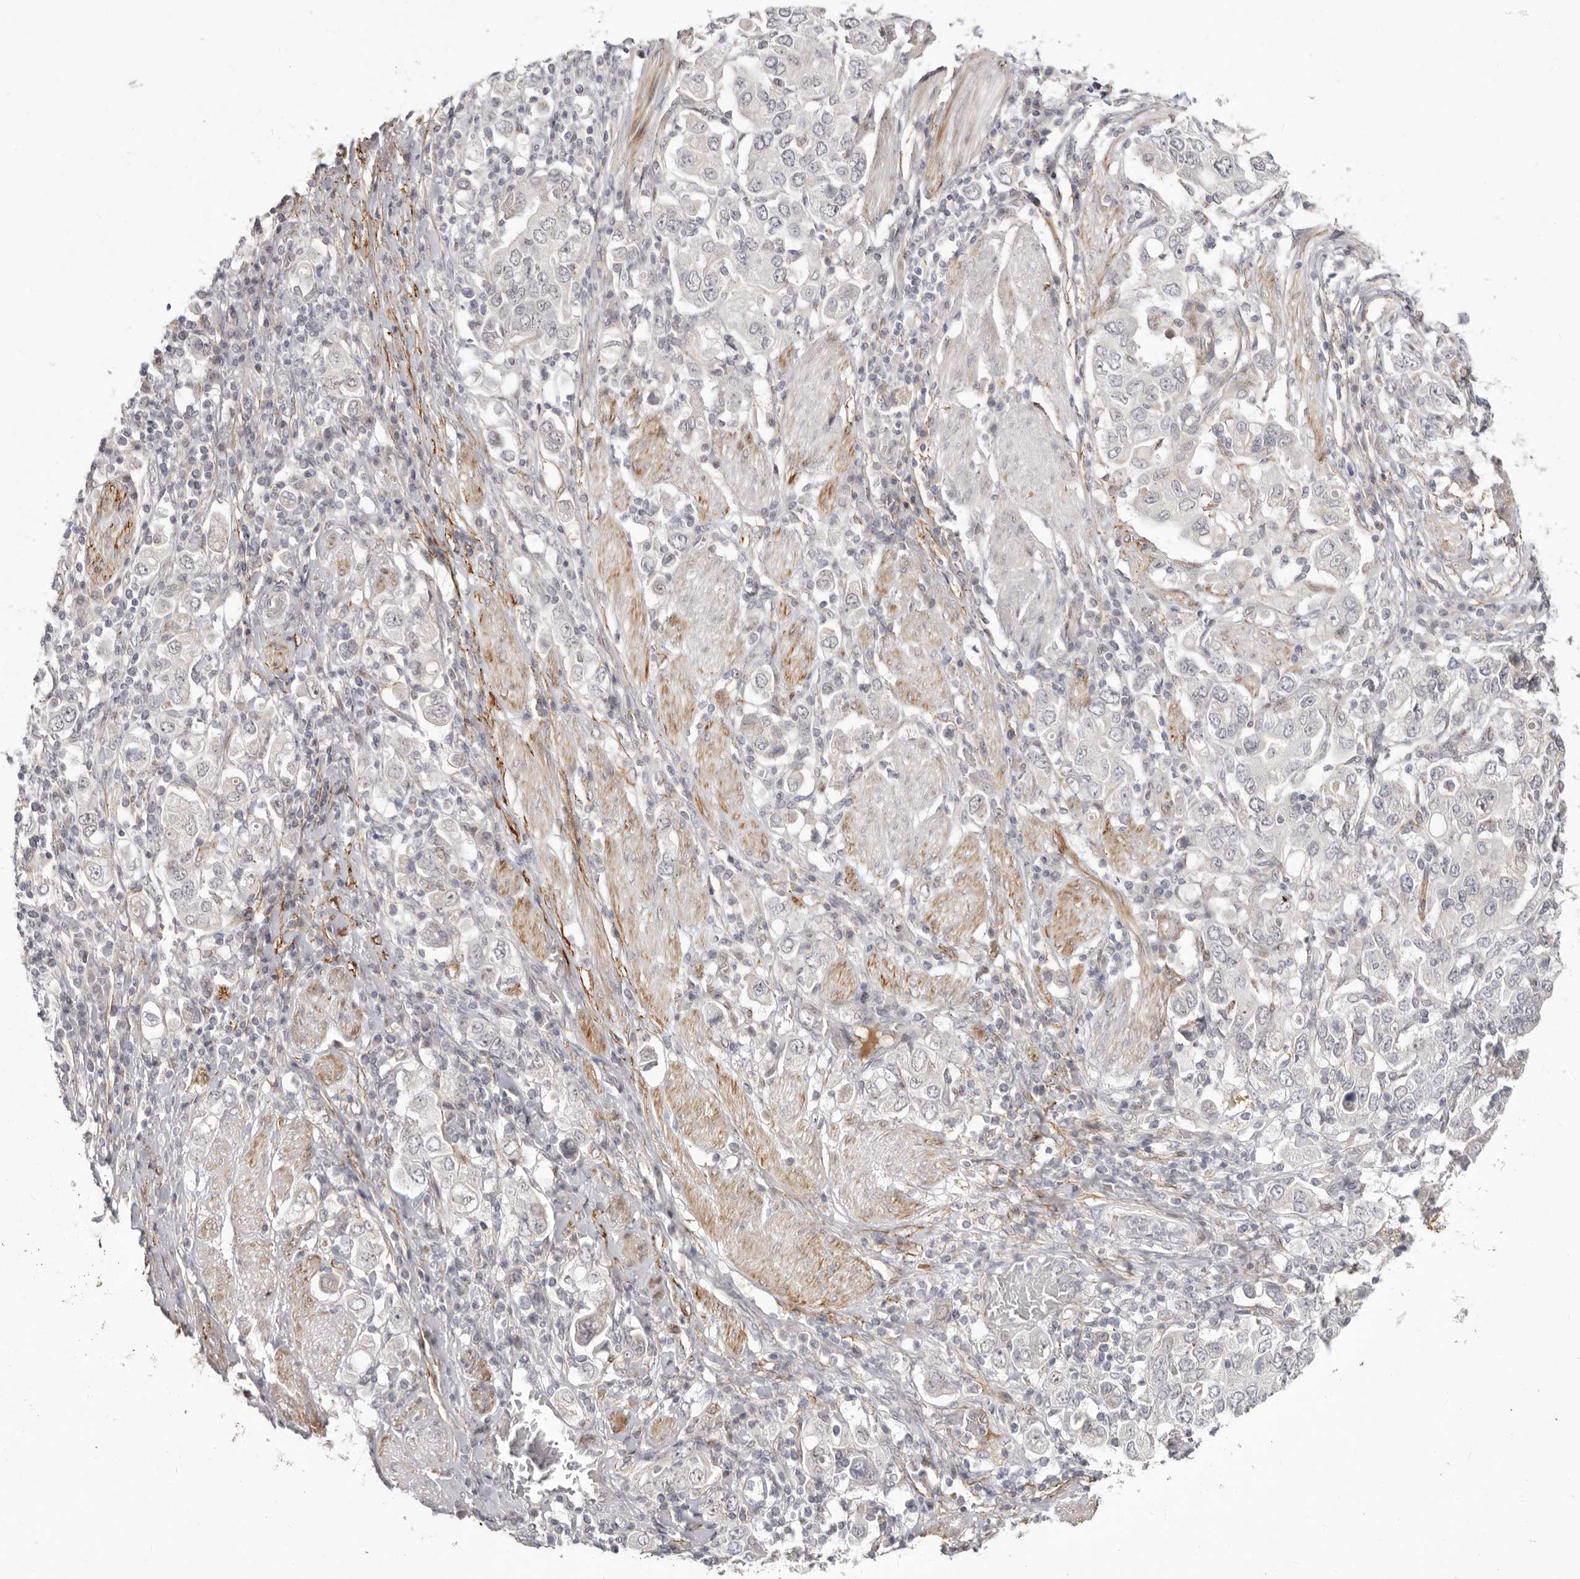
{"staining": {"intensity": "negative", "quantity": "none", "location": "none"}, "tissue": "stomach cancer", "cell_type": "Tumor cells", "image_type": "cancer", "snomed": [{"axis": "morphology", "description": "Adenocarcinoma, NOS"}, {"axis": "topography", "description": "Stomach, upper"}], "caption": "Tumor cells are negative for brown protein staining in stomach cancer.", "gene": "SZT2", "patient": {"sex": "male", "age": 62}}